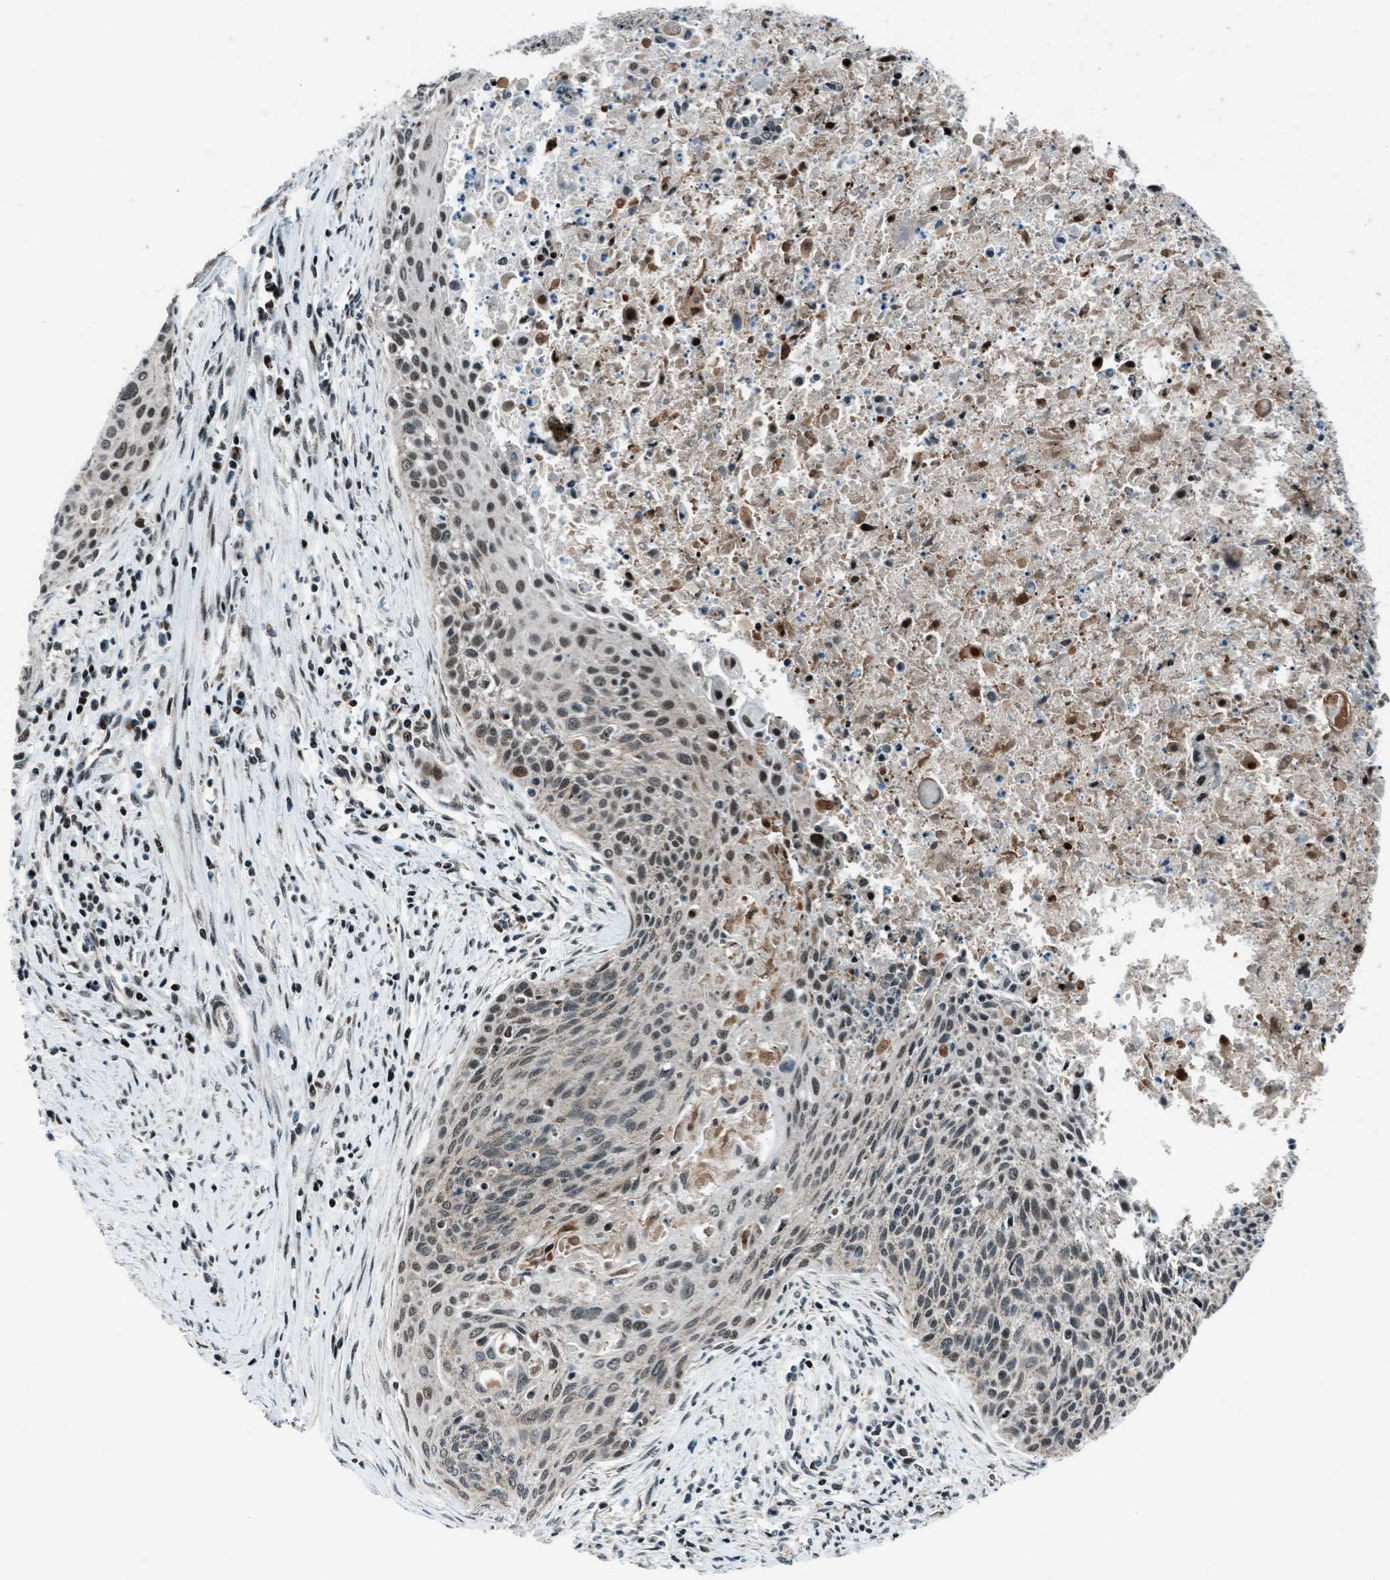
{"staining": {"intensity": "moderate", "quantity": "25%-75%", "location": "cytoplasmic/membranous,nuclear"}, "tissue": "cervical cancer", "cell_type": "Tumor cells", "image_type": "cancer", "snomed": [{"axis": "morphology", "description": "Squamous cell carcinoma, NOS"}, {"axis": "topography", "description": "Cervix"}], "caption": "Cervical cancer tissue exhibits moderate cytoplasmic/membranous and nuclear staining in approximately 25%-75% of tumor cells, visualized by immunohistochemistry. (brown staining indicates protein expression, while blue staining denotes nuclei).", "gene": "MORC3", "patient": {"sex": "female", "age": 55}}